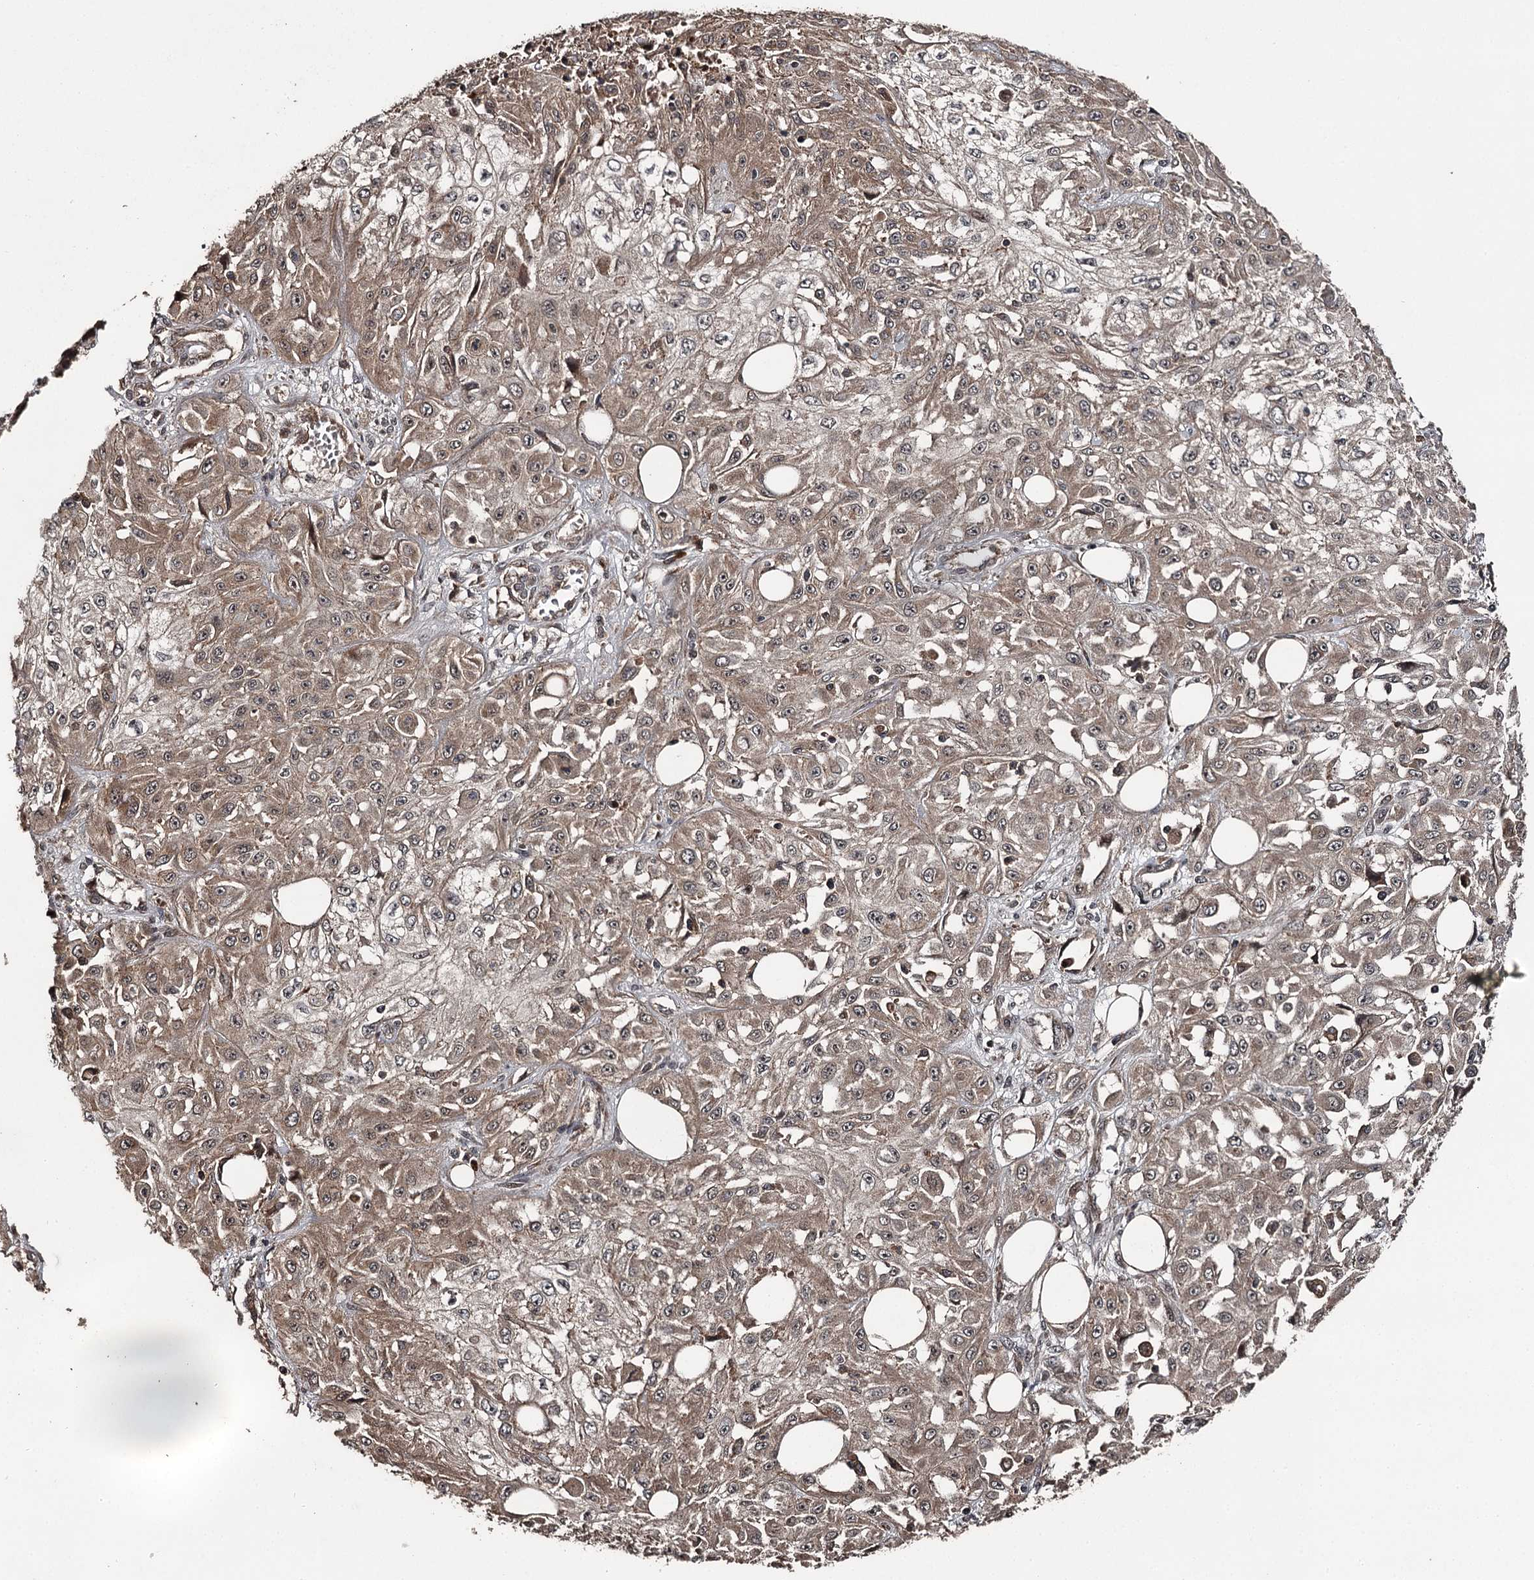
{"staining": {"intensity": "moderate", "quantity": ">75%", "location": "cytoplasmic/membranous,nuclear"}, "tissue": "skin cancer", "cell_type": "Tumor cells", "image_type": "cancer", "snomed": [{"axis": "morphology", "description": "Squamous cell carcinoma, NOS"}, {"axis": "morphology", "description": "Squamous cell carcinoma, metastatic, NOS"}, {"axis": "topography", "description": "Skin"}, {"axis": "topography", "description": "Lymph node"}], "caption": "Human skin squamous cell carcinoma stained with a protein marker shows moderate staining in tumor cells.", "gene": "RAB21", "patient": {"sex": "male", "age": 75}}